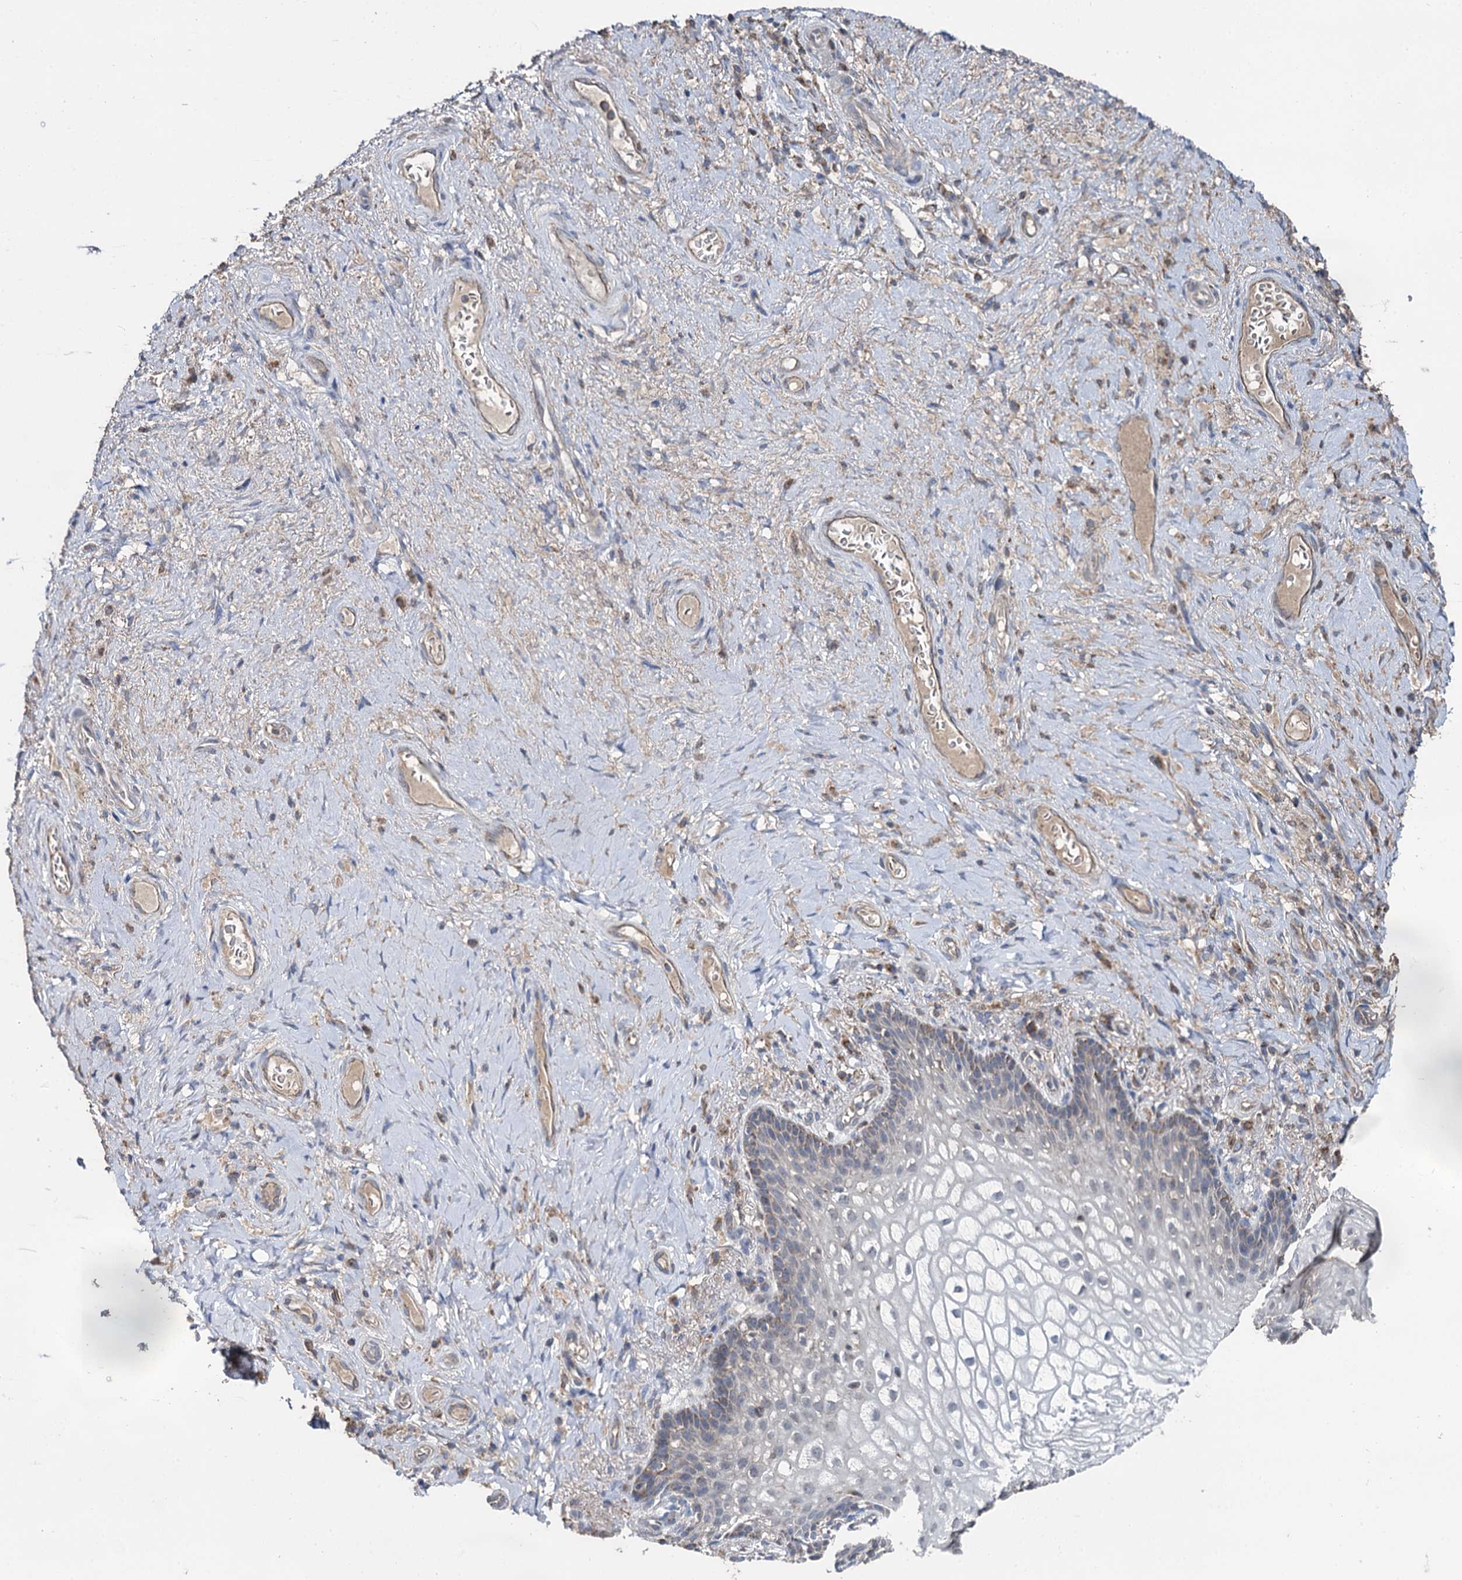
{"staining": {"intensity": "negative", "quantity": "none", "location": "none"}, "tissue": "vagina", "cell_type": "Squamous epithelial cells", "image_type": "normal", "snomed": [{"axis": "morphology", "description": "Normal tissue, NOS"}, {"axis": "topography", "description": "Vagina"}], "caption": "The immunohistochemistry image has no significant positivity in squamous epithelial cells of vagina. (Immunohistochemistry (ihc), brightfield microscopy, high magnification).", "gene": "METTL4", "patient": {"sex": "female", "age": 60}}